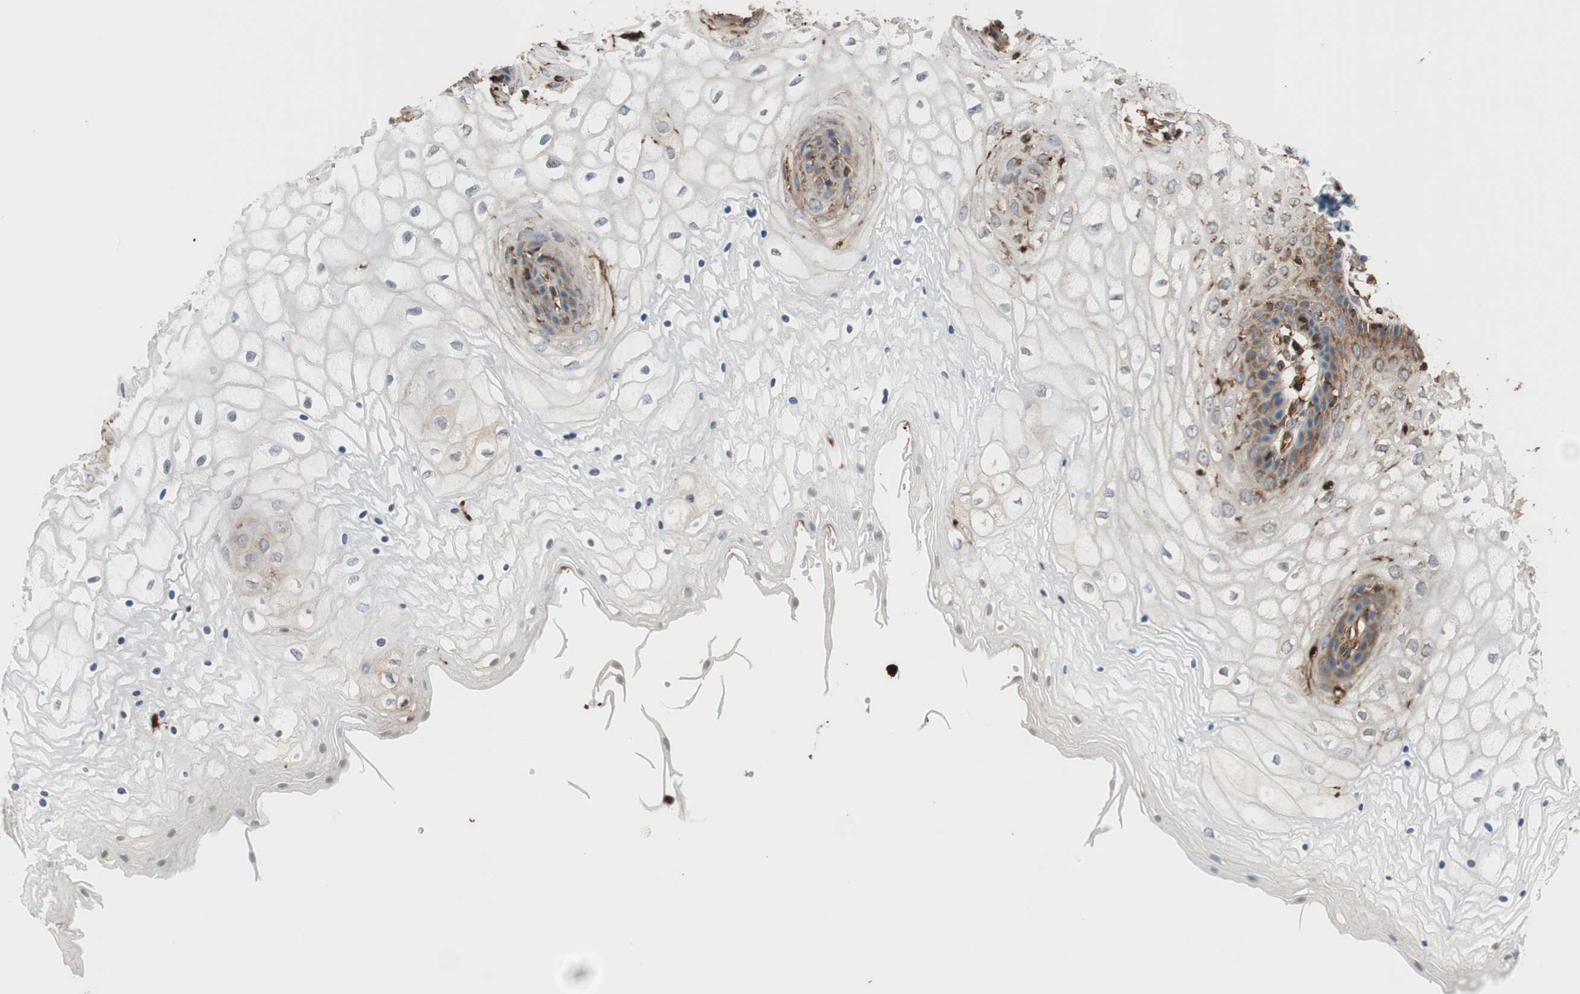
{"staining": {"intensity": "moderate", "quantity": "25%-75%", "location": "cytoplasmic/membranous"}, "tissue": "vagina", "cell_type": "Squamous epithelial cells", "image_type": "normal", "snomed": [{"axis": "morphology", "description": "Normal tissue, NOS"}, {"axis": "topography", "description": "Vagina"}], "caption": "Approximately 25%-75% of squamous epithelial cells in unremarkable vagina demonstrate moderate cytoplasmic/membranous protein staining as visualized by brown immunohistochemical staining.", "gene": "VASP", "patient": {"sex": "female", "age": 34}}